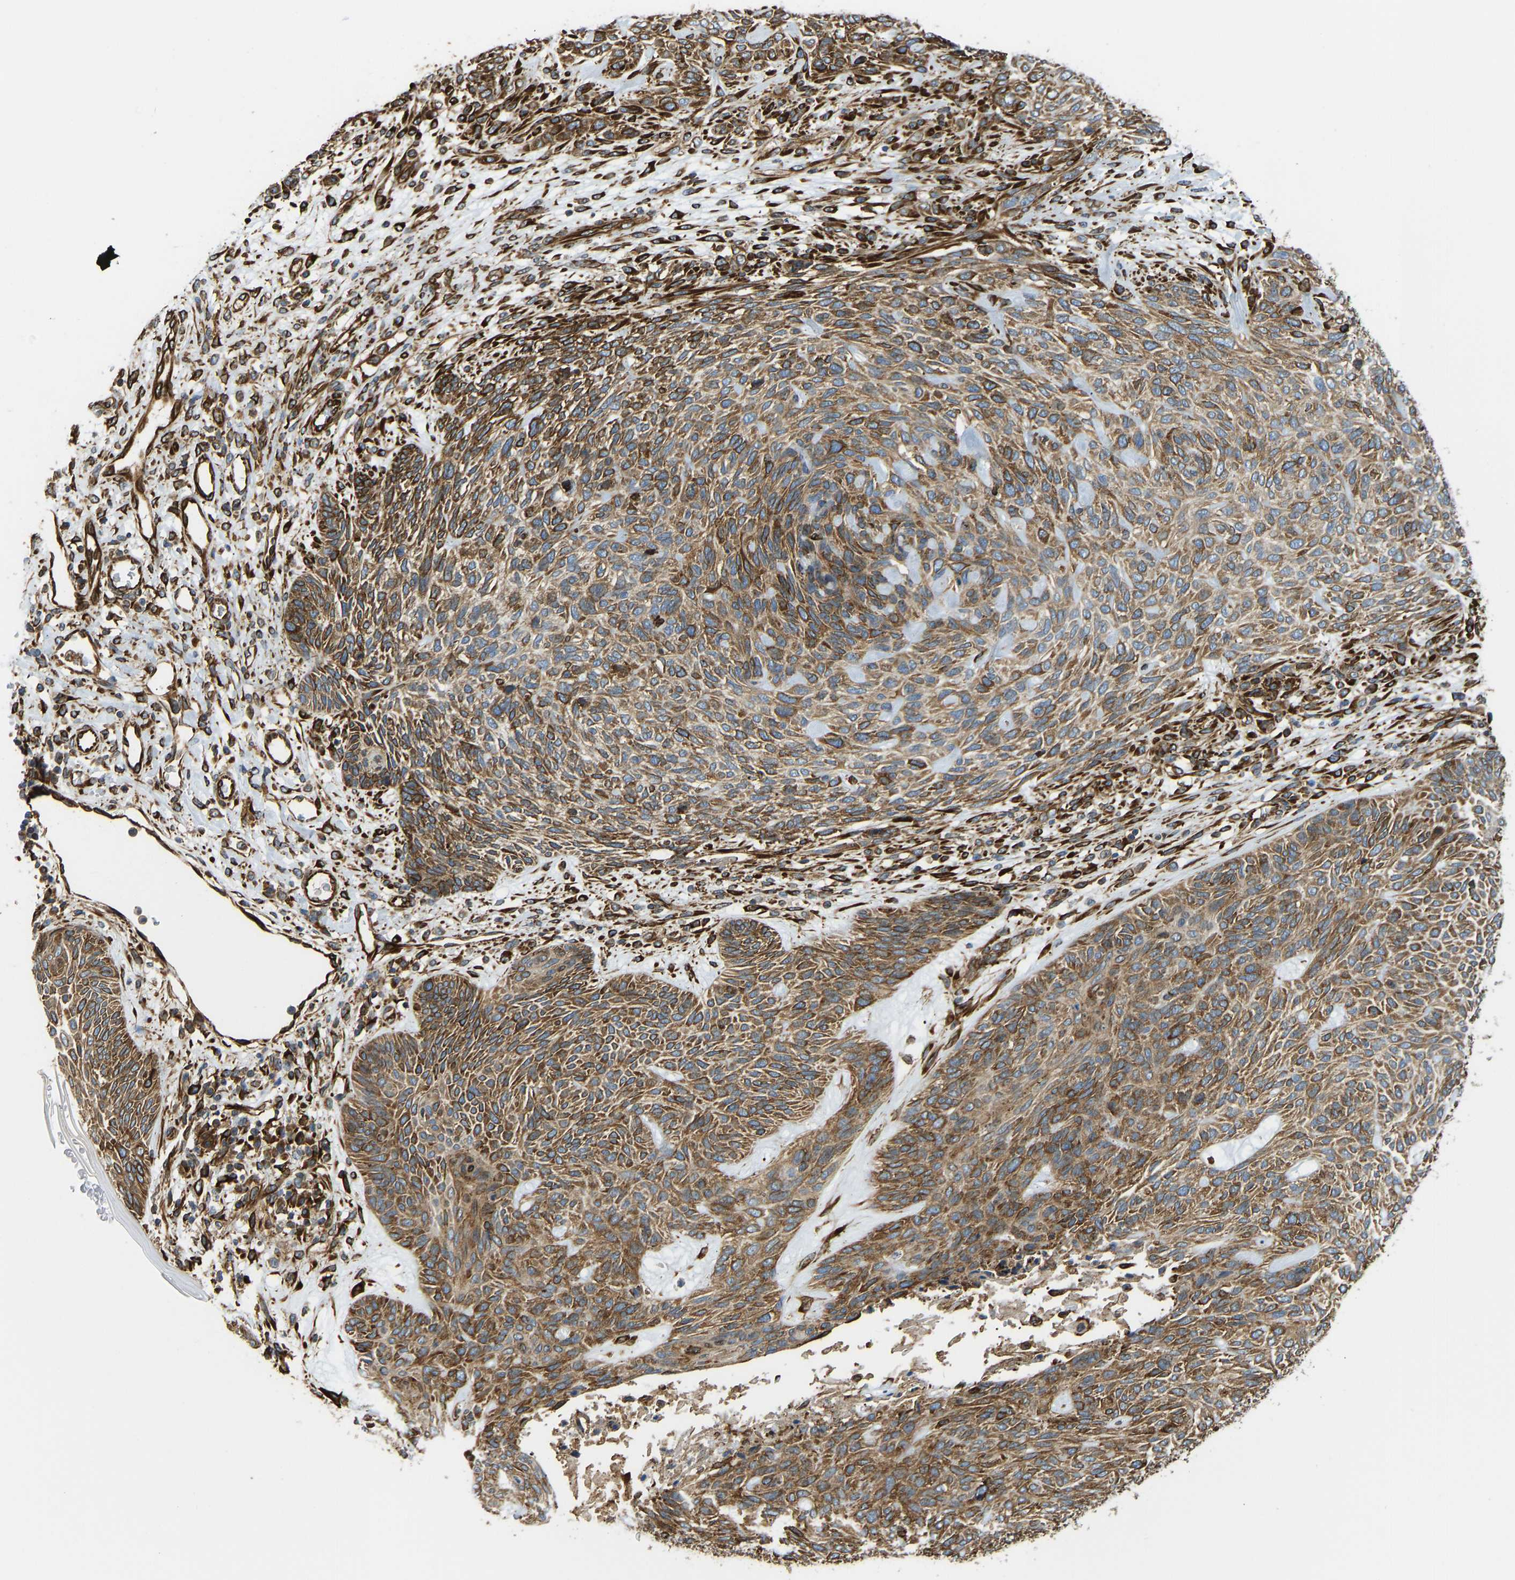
{"staining": {"intensity": "moderate", "quantity": ">75%", "location": "cytoplasmic/membranous"}, "tissue": "skin cancer", "cell_type": "Tumor cells", "image_type": "cancer", "snomed": [{"axis": "morphology", "description": "Basal cell carcinoma"}, {"axis": "topography", "description": "Skin"}], "caption": "Tumor cells reveal medium levels of moderate cytoplasmic/membranous positivity in approximately >75% of cells in human basal cell carcinoma (skin).", "gene": "BEX3", "patient": {"sex": "male", "age": 55}}